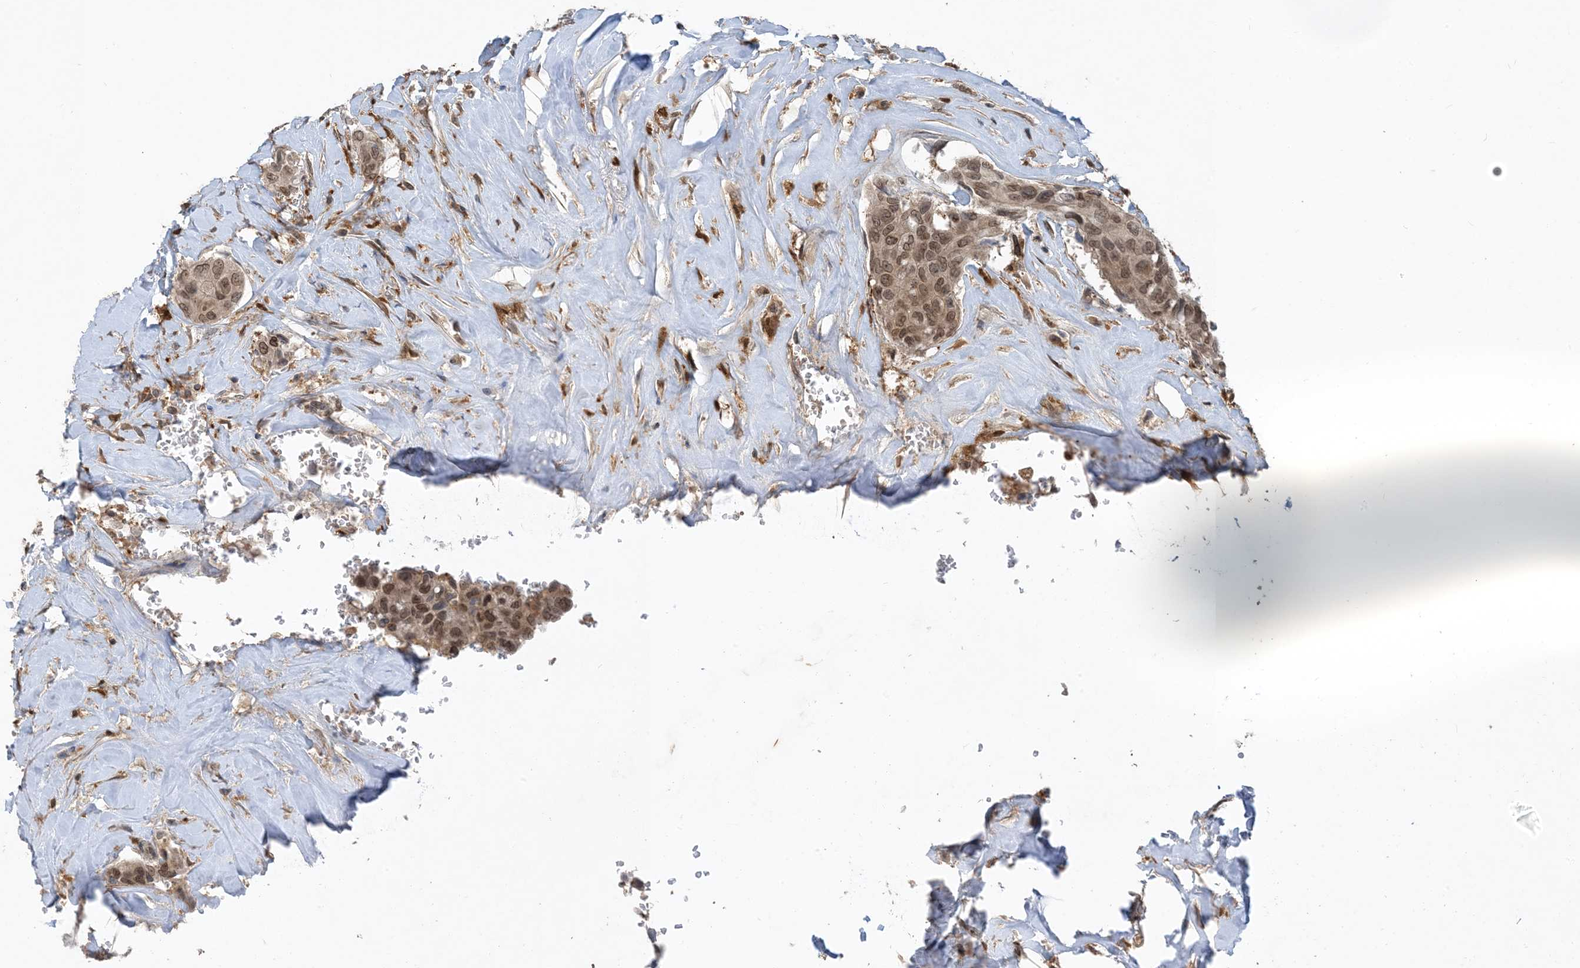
{"staining": {"intensity": "moderate", "quantity": ">75%", "location": "cytoplasmic/membranous,nuclear"}, "tissue": "breast cancer", "cell_type": "Tumor cells", "image_type": "cancer", "snomed": [{"axis": "morphology", "description": "Duct carcinoma"}, {"axis": "topography", "description": "Breast"}], "caption": "Immunohistochemical staining of human breast invasive ductal carcinoma reveals medium levels of moderate cytoplasmic/membranous and nuclear protein expression in about >75% of tumor cells. (DAB IHC, brown staining for protein, blue staining for nuclei).", "gene": "NAGK", "patient": {"sex": "female", "age": 80}}